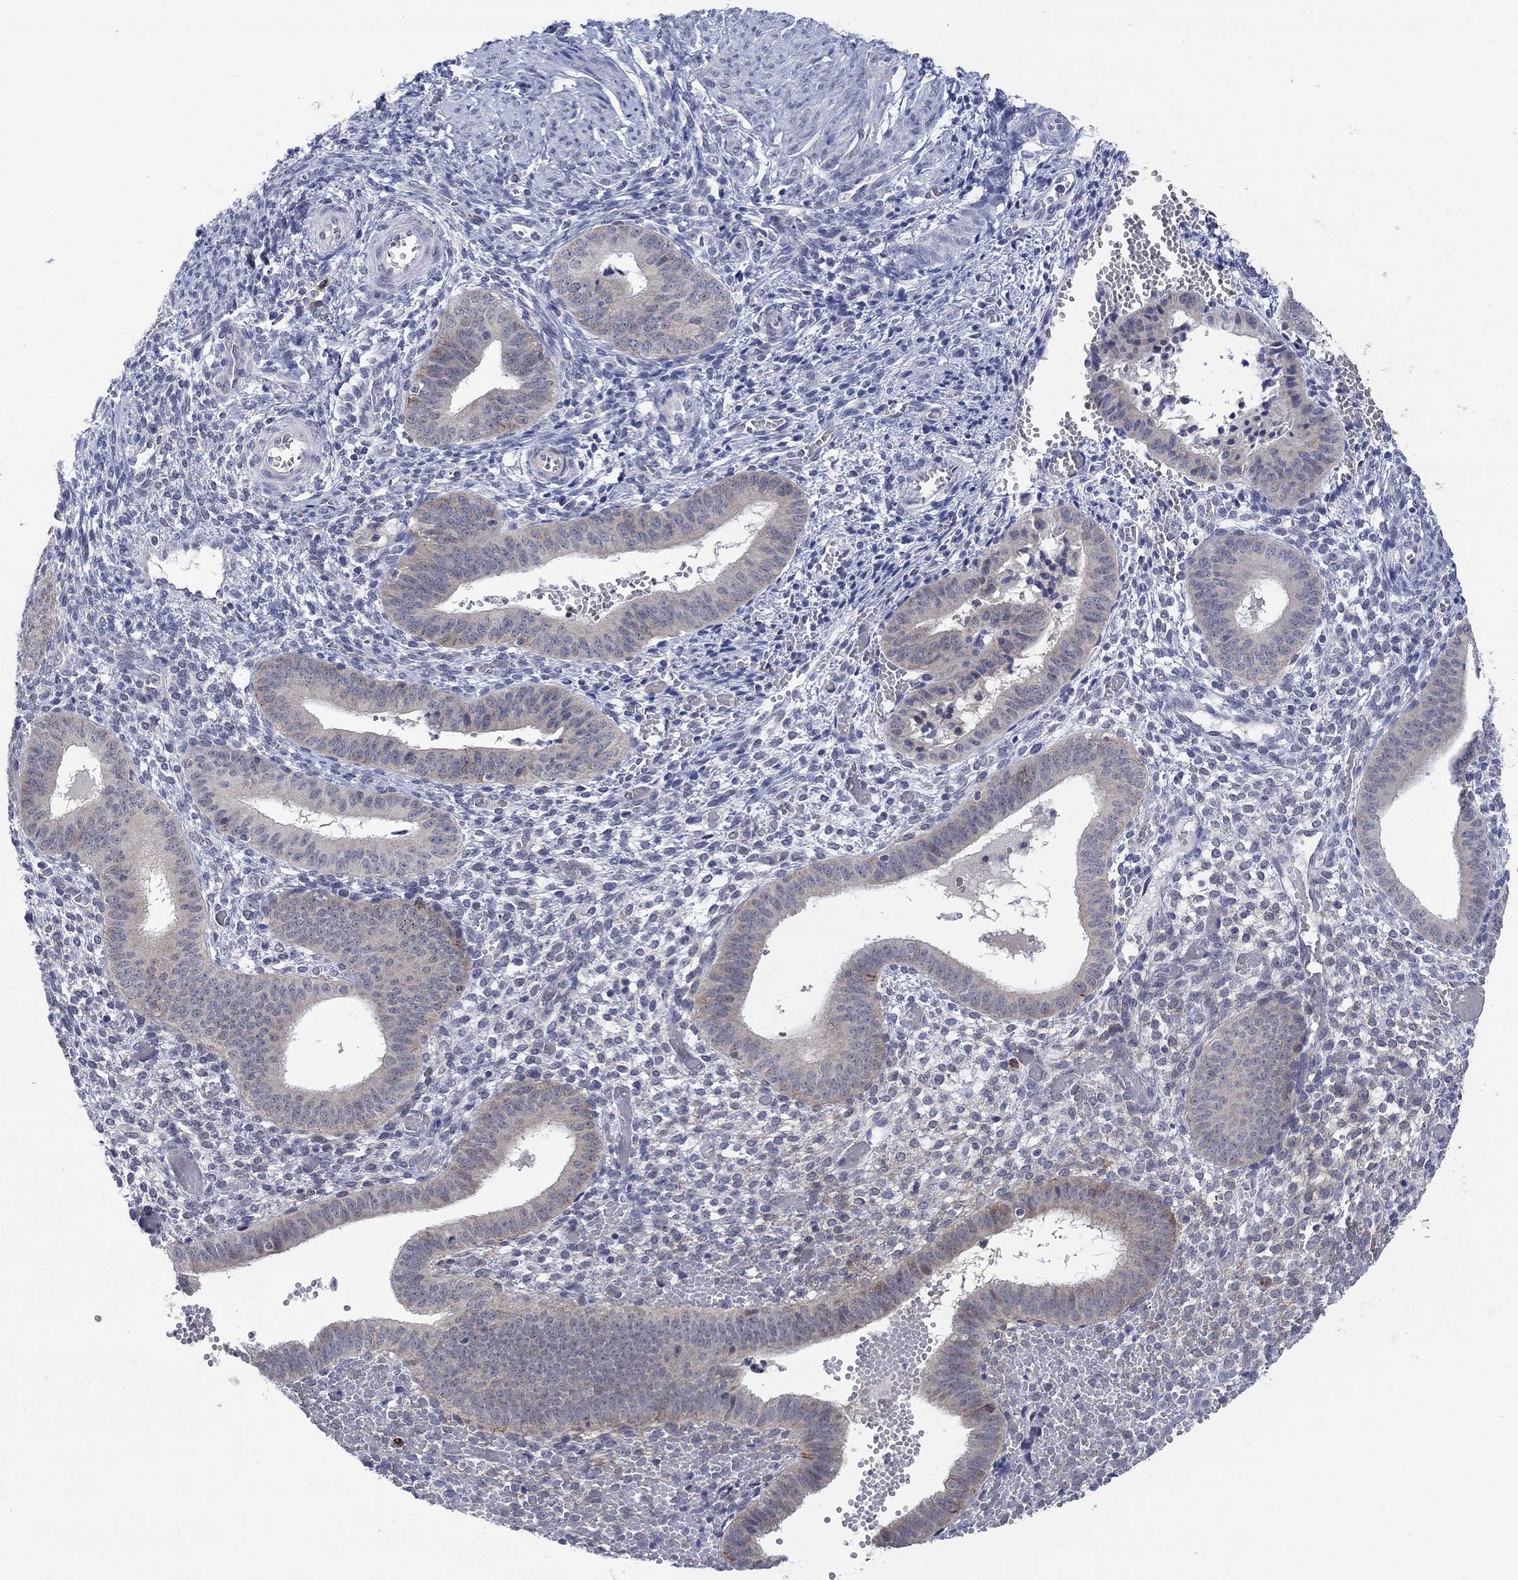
{"staining": {"intensity": "negative", "quantity": "none", "location": "none"}, "tissue": "endometrium", "cell_type": "Cells in endometrial stroma", "image_type": "normal", "snomed": [{"axis": "morphology", "description": "Normal tissue, NOS"}, {"axis": "topography", "description": "Endometrium"}], "caption": "Immunohistochemical staining of normal human endometrium exhibits no significant staining in cells in endometrial stroma.", "gene": "SDC1", "patient": {"sex": "female", "age": 42}}